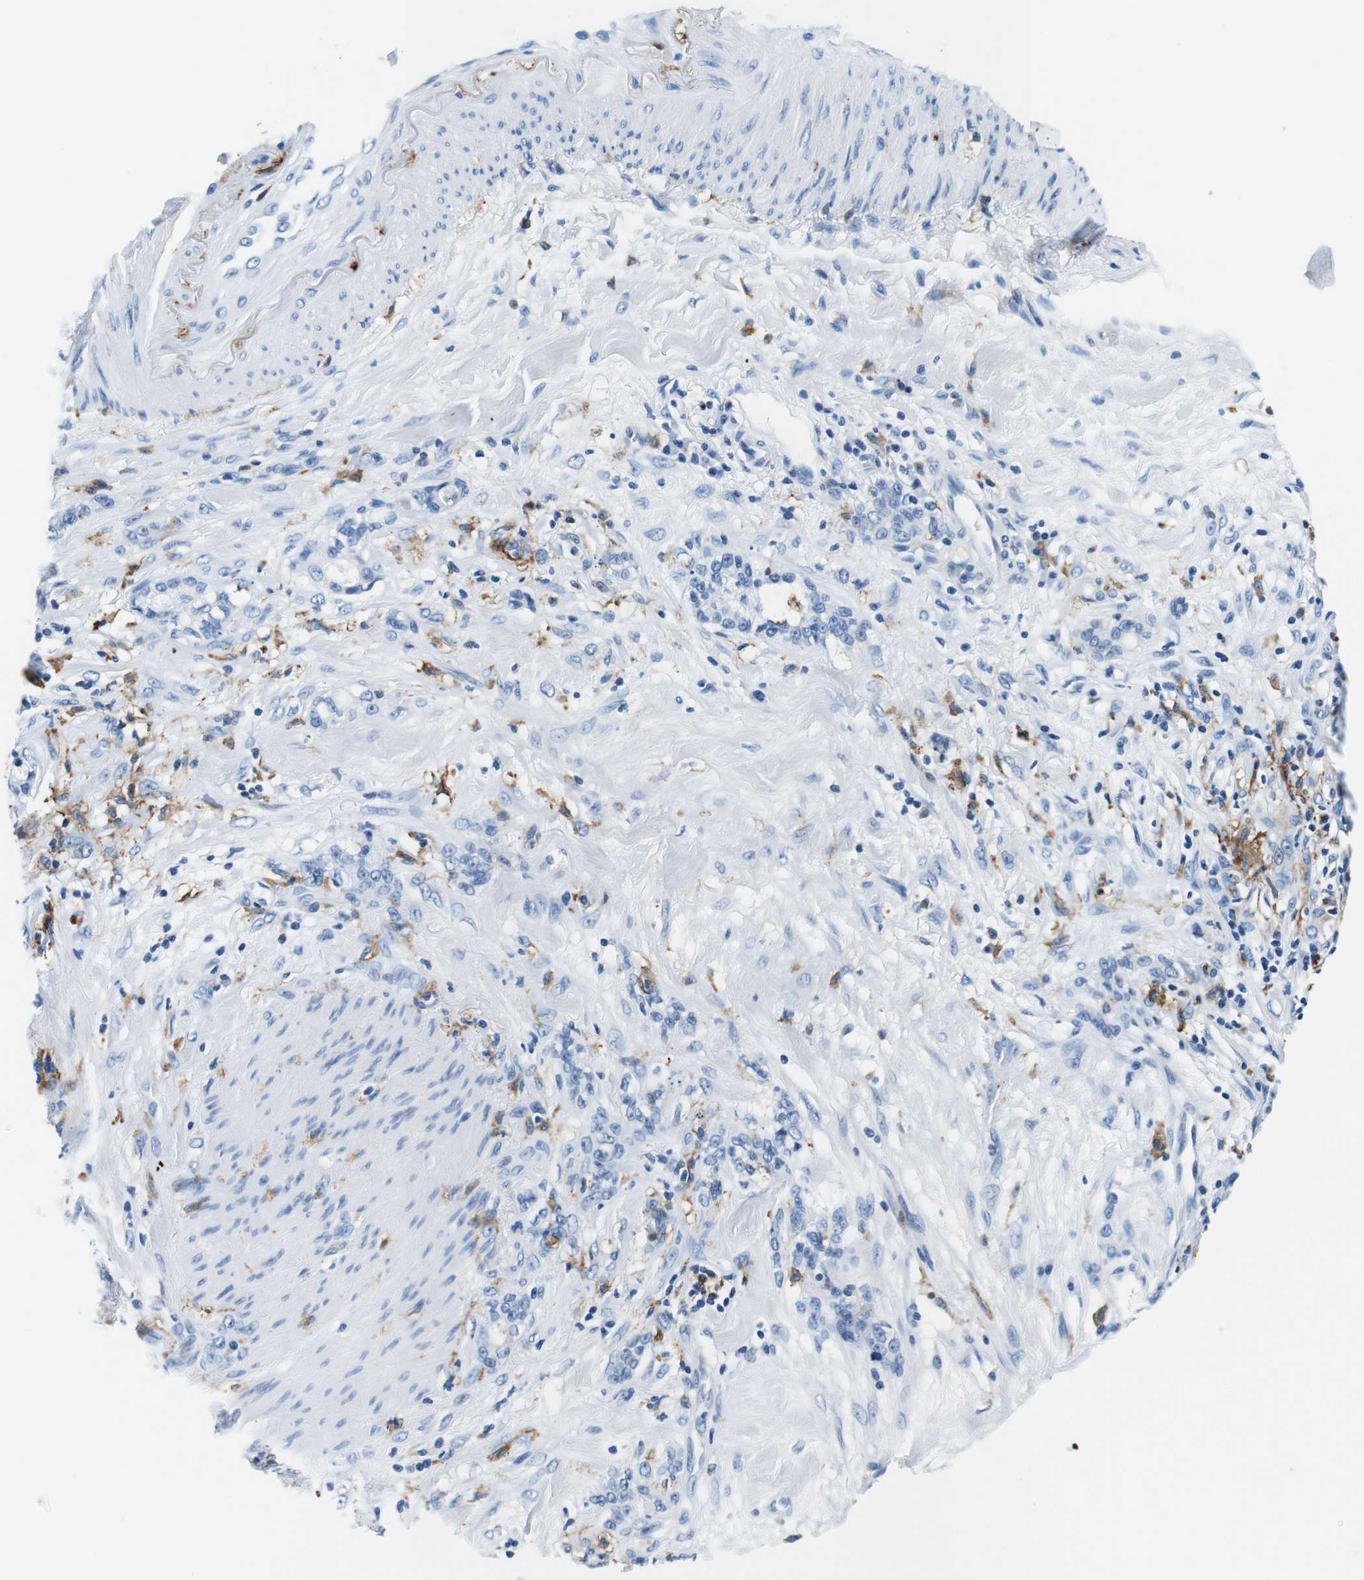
{"staining": {"intensity": "negative", "quantity": "none", "location": "none"}, "tissue": "stomach cancer", "cell_type": "Tumor cells", "image_type": "cancer", "snomed": [{"axis": "morphology", "description": "Adenocarcinoma, NOS"}, {"axis": "topography", "description": "Stomach, lower"}], "caption": "Tumor cells are negative for brown protein staining in adenocarcinoma (stomach).", "gene": "HLA-DRB1", "patient": {"sex": "male", "age": 88}}